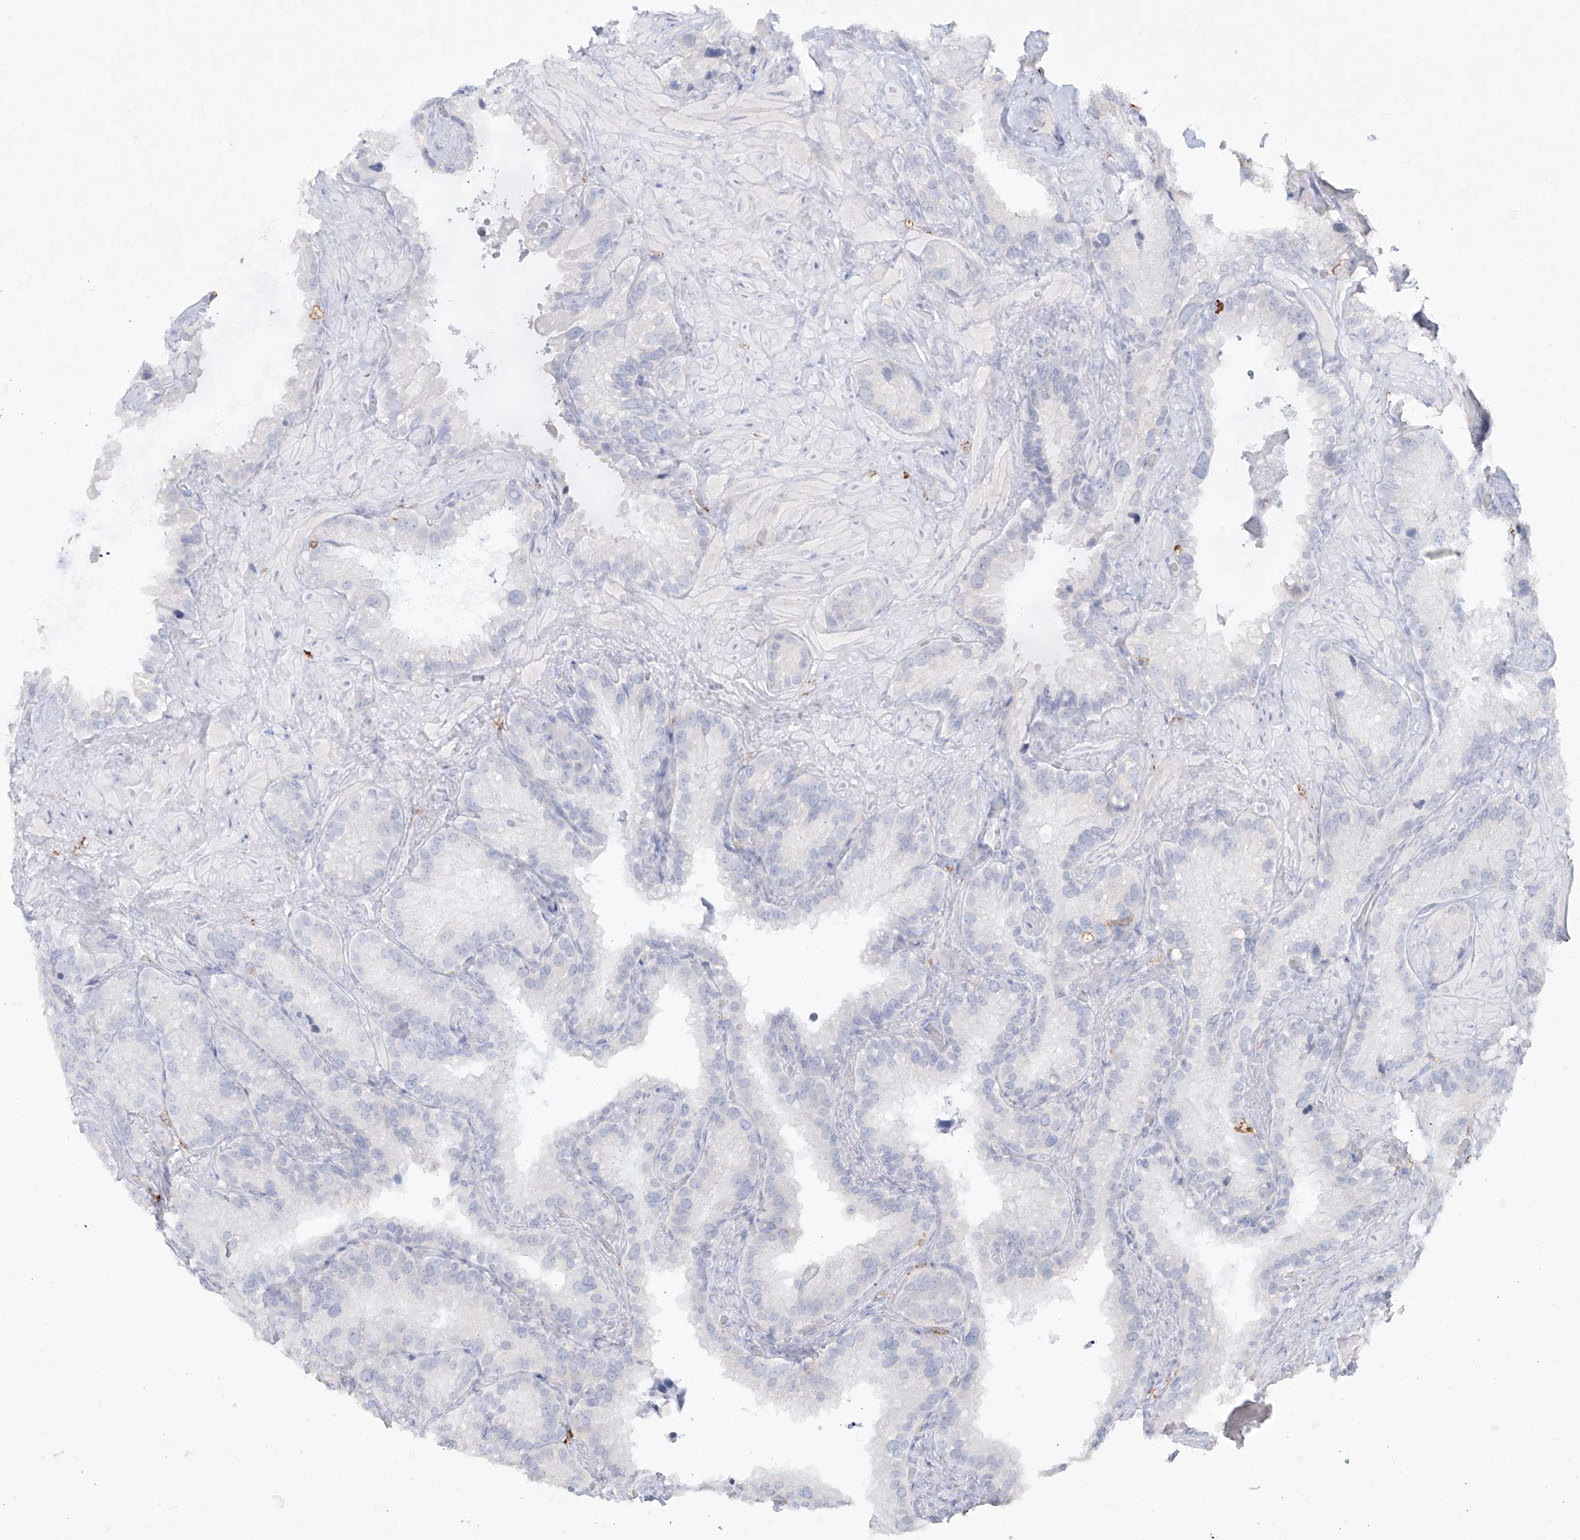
{"staining": {"intensity": "negative", "quantity": "none", "location": "none"}, "tissue": "seminal vesicle", "cell_type": "Glandular cells", "image_type": "normal", "snomed": [{"axis": "morphology", "description": "Normal tissue, NOS"}, {"axis": "topography", "description": "Prostate"}, {"axis": "topography", "description": "Seminal veicle"}], "caption": "Micrograph shows no protein expression in glandular cells of benign seminal vesicle. (DAB (3,3'-diaminobenzidine) immunohistochemistry (IHC) with hematoxylin counter stain).", "gene": "CD209", "patient": {"sex": "male", "age": 68}}